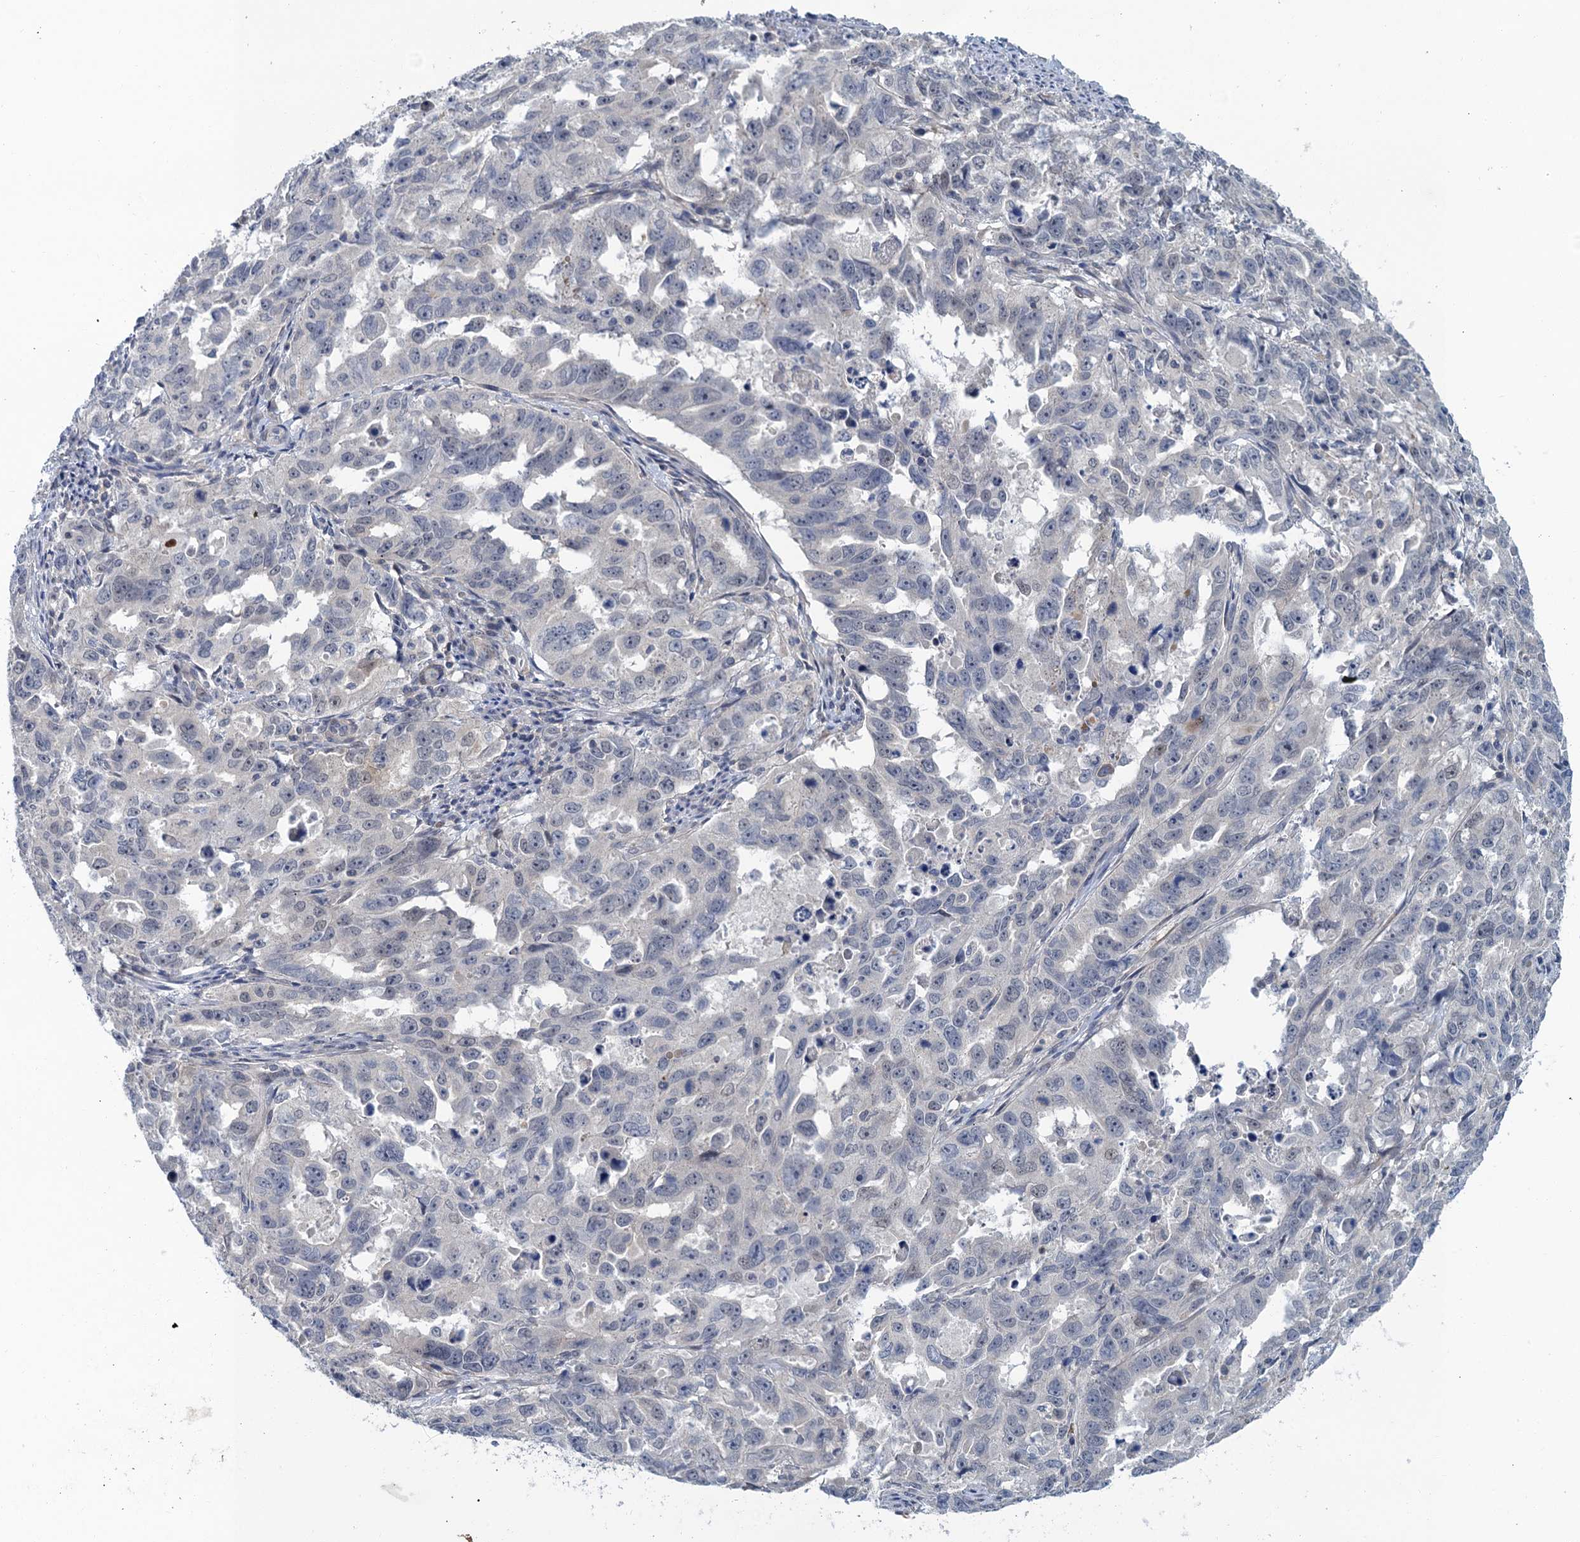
{"staining": {"intensity": "negative", "quantity": "none", "location": "none"}, "tissue": "endometrial cancer", "cell_type": "Tumor cells", "image_type": "cancer", "snomed": [{"axis": "morphology", "description": "Adenocarcinoma, NOS"}, {"axis": "topography", "description": "Endometrium"}], "caption": "Immunohistochemical staining of human endometrial cancer demonstrates no significant positivity in tumor cells.", "gene": "MRFAP1", "patient": {"sex": "female", "age": 65}}